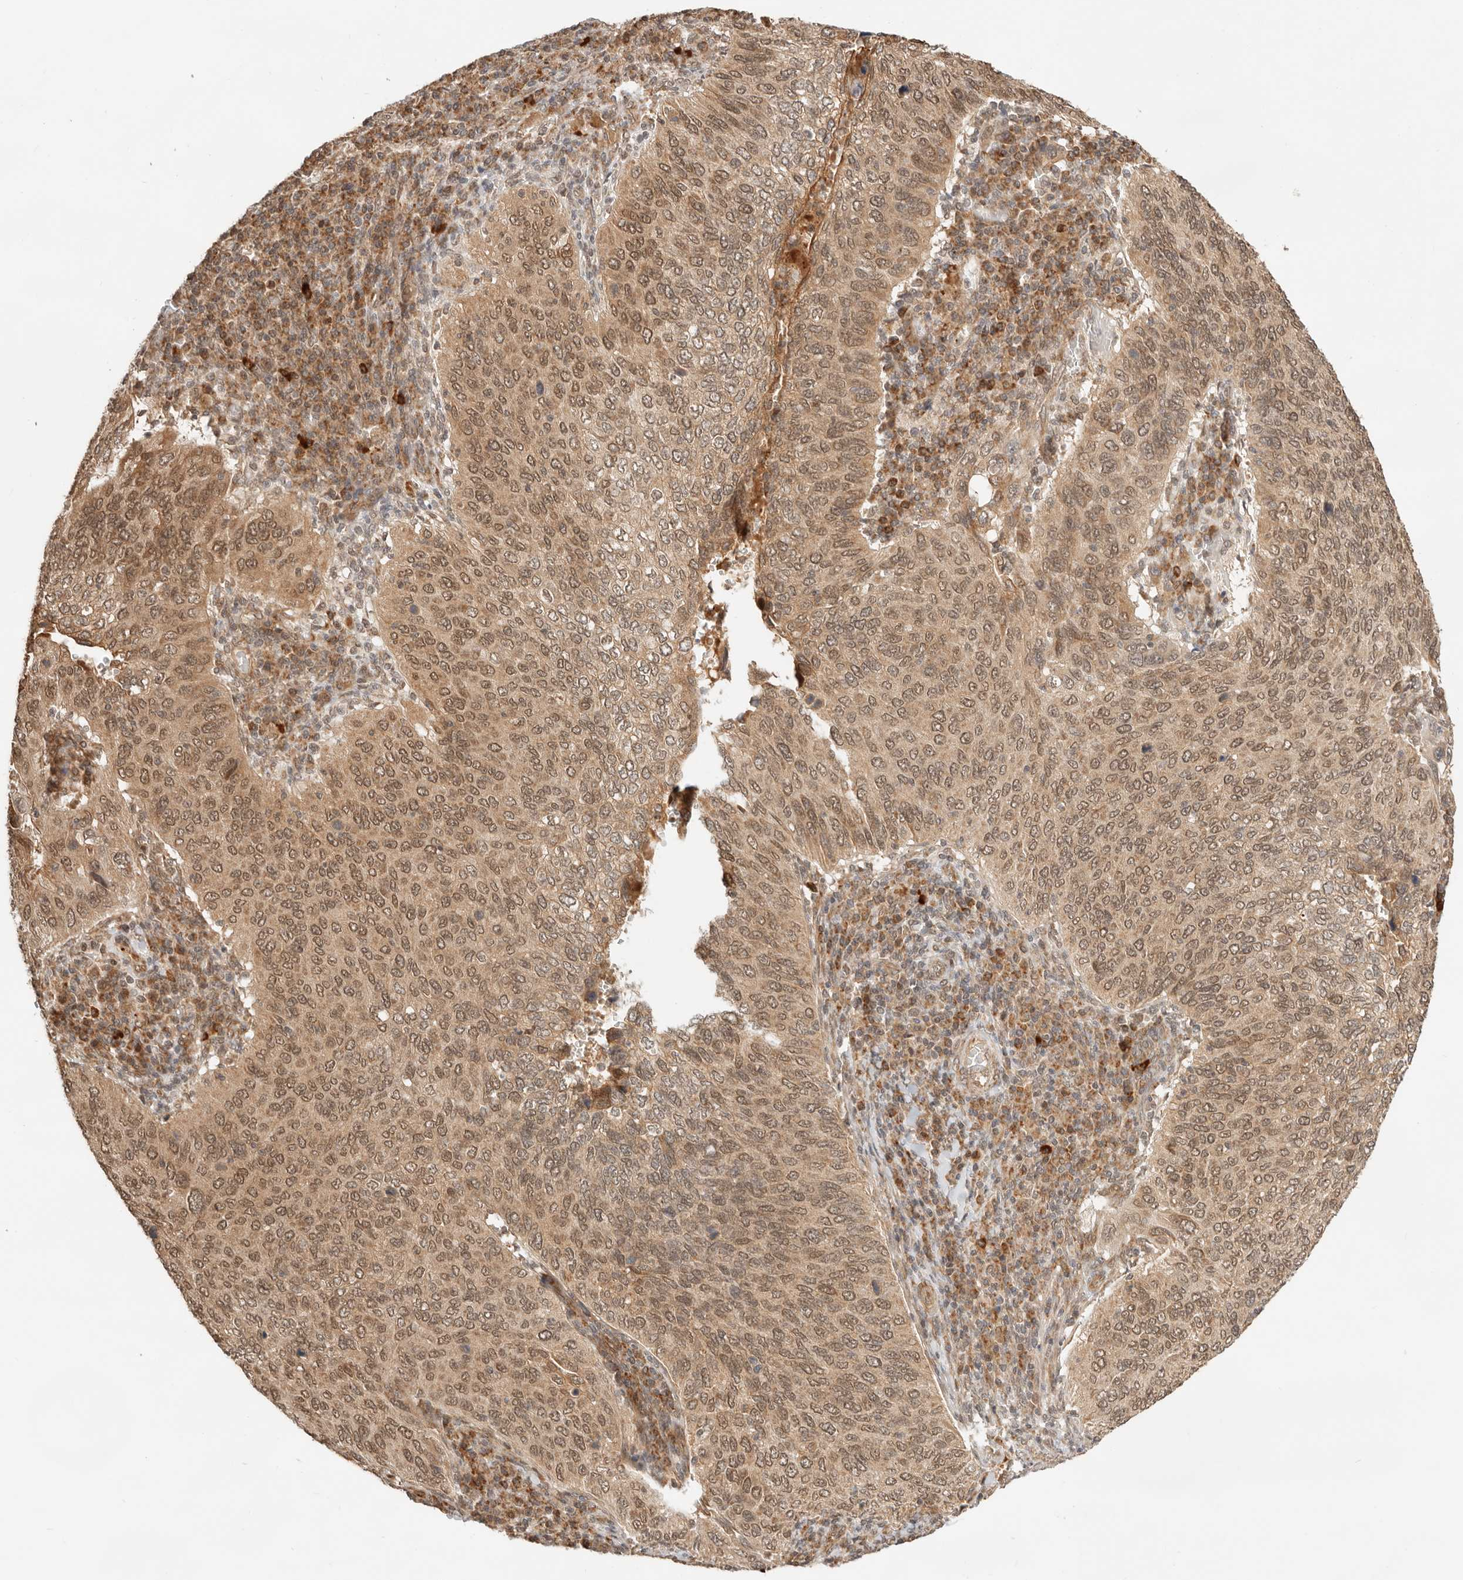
{"staining": {"intensity": "moderate", "quantity": ">75%", "location": "cytoplasmic/membranous,nuclear"}, "tissue": "cervical cancer", "cell_type": "Tumor cells", "image_type": "cancer", "snomed": [{"axis": "morphology", "description": "Squamous cell carcinoma, NOS"}, {"axis": "topography", "description": "Cervix"}], "caption": "Tumor cells display medium levels of moderate cytoplasmic/membranous and nuclear positivity in approximately >75% of cells in cervical squamous cell carcinoma.", "gene": "BAALC", "patient": {"sex": "female", "age": 38}}